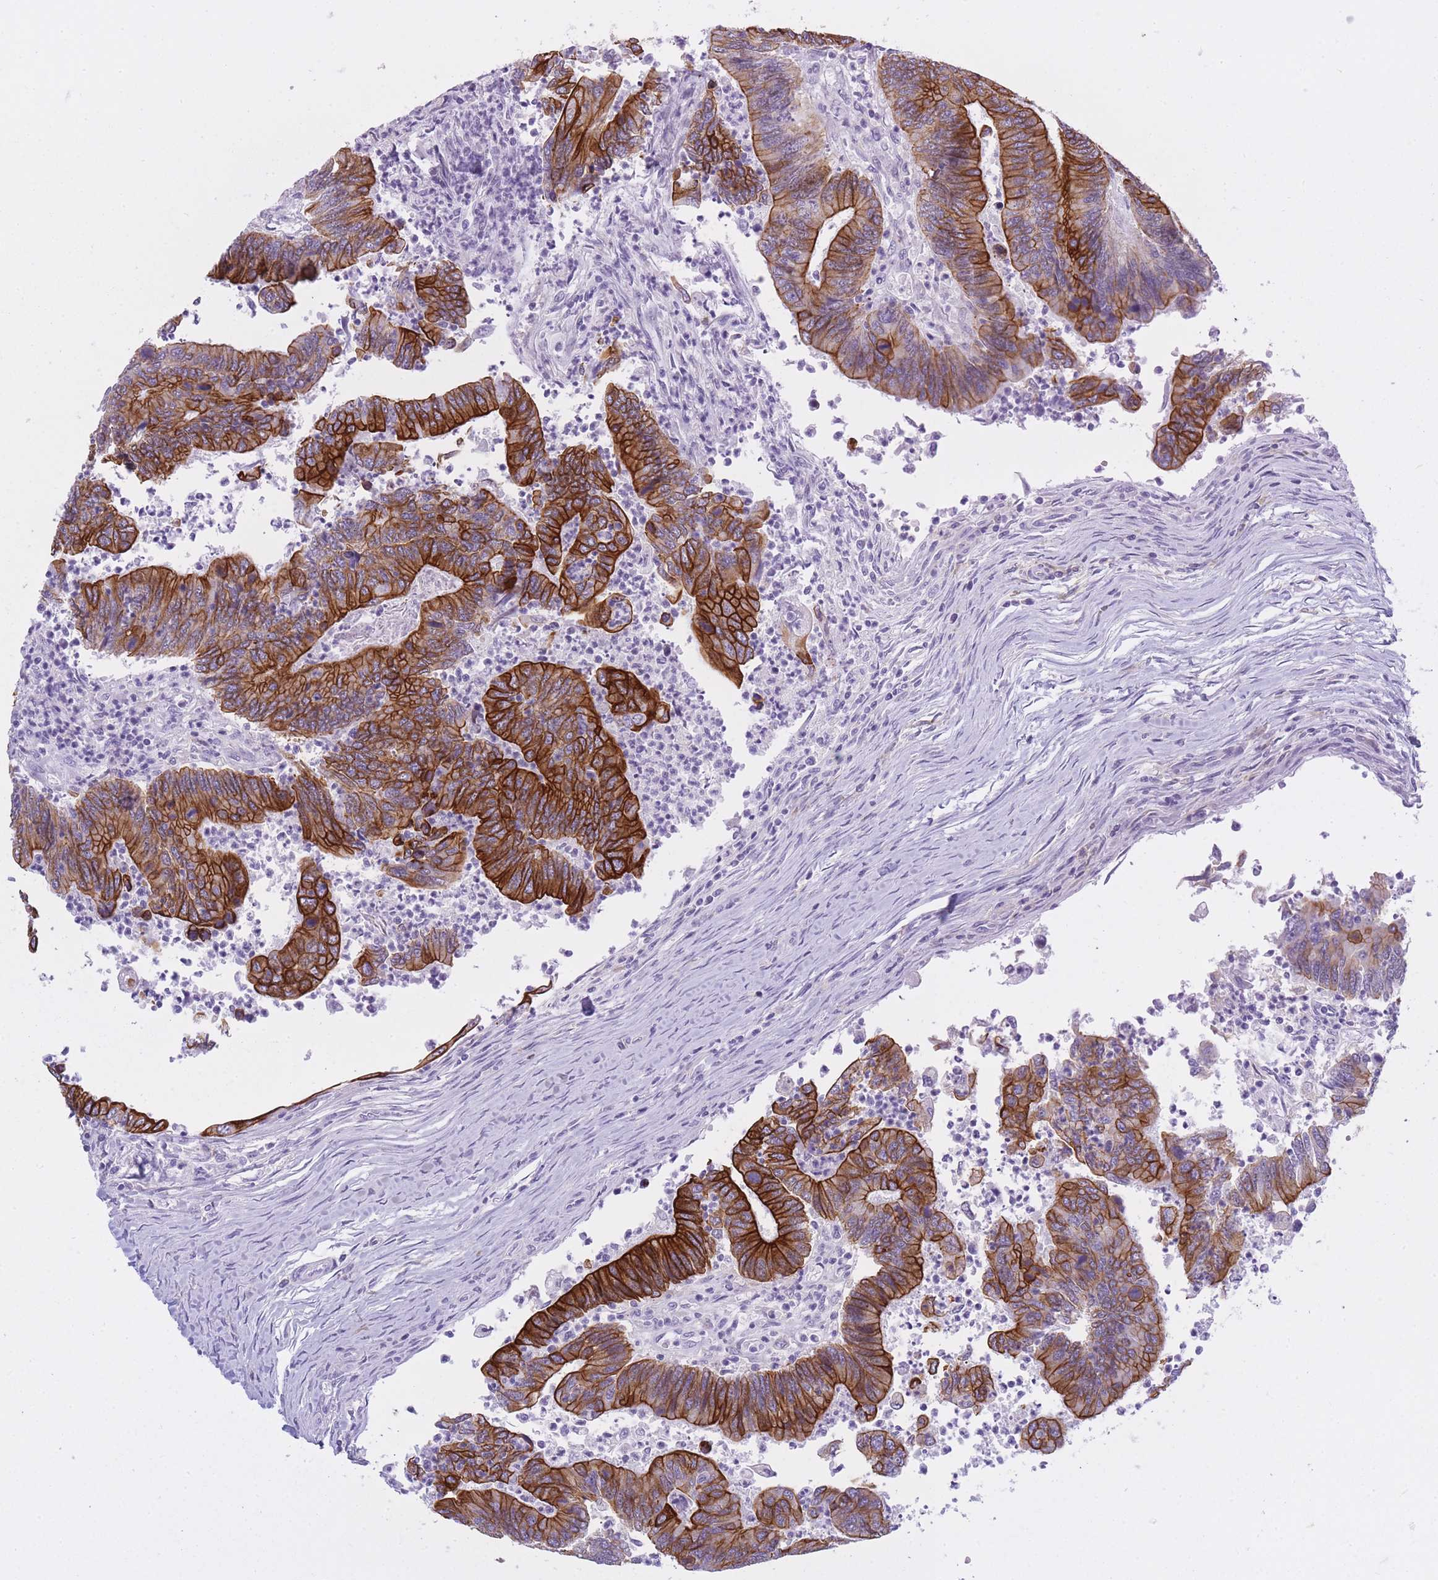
{"staining": {"intensity": "strong", "quantity": ">75%", "location": "cytoplasmic/membranous"}, "tissue": "colorectal cancer", "cell_type": "Tumor cells", "image_type": "cancer", "snomed": [{"axis": "morphology", "description": "Adenocarcinoma, NOS"}, {"axis": "topography", "description": "Colon"}], "caption": "The photomicrograph displays immunohistochemical staining of adenocarcinoma (colorectal). There is strong cytoplasmic/membranous expression is appreciated in about >75% of tumor cells.", "gene": "RADX", "patient": {"sex": "female", "age": 67}}